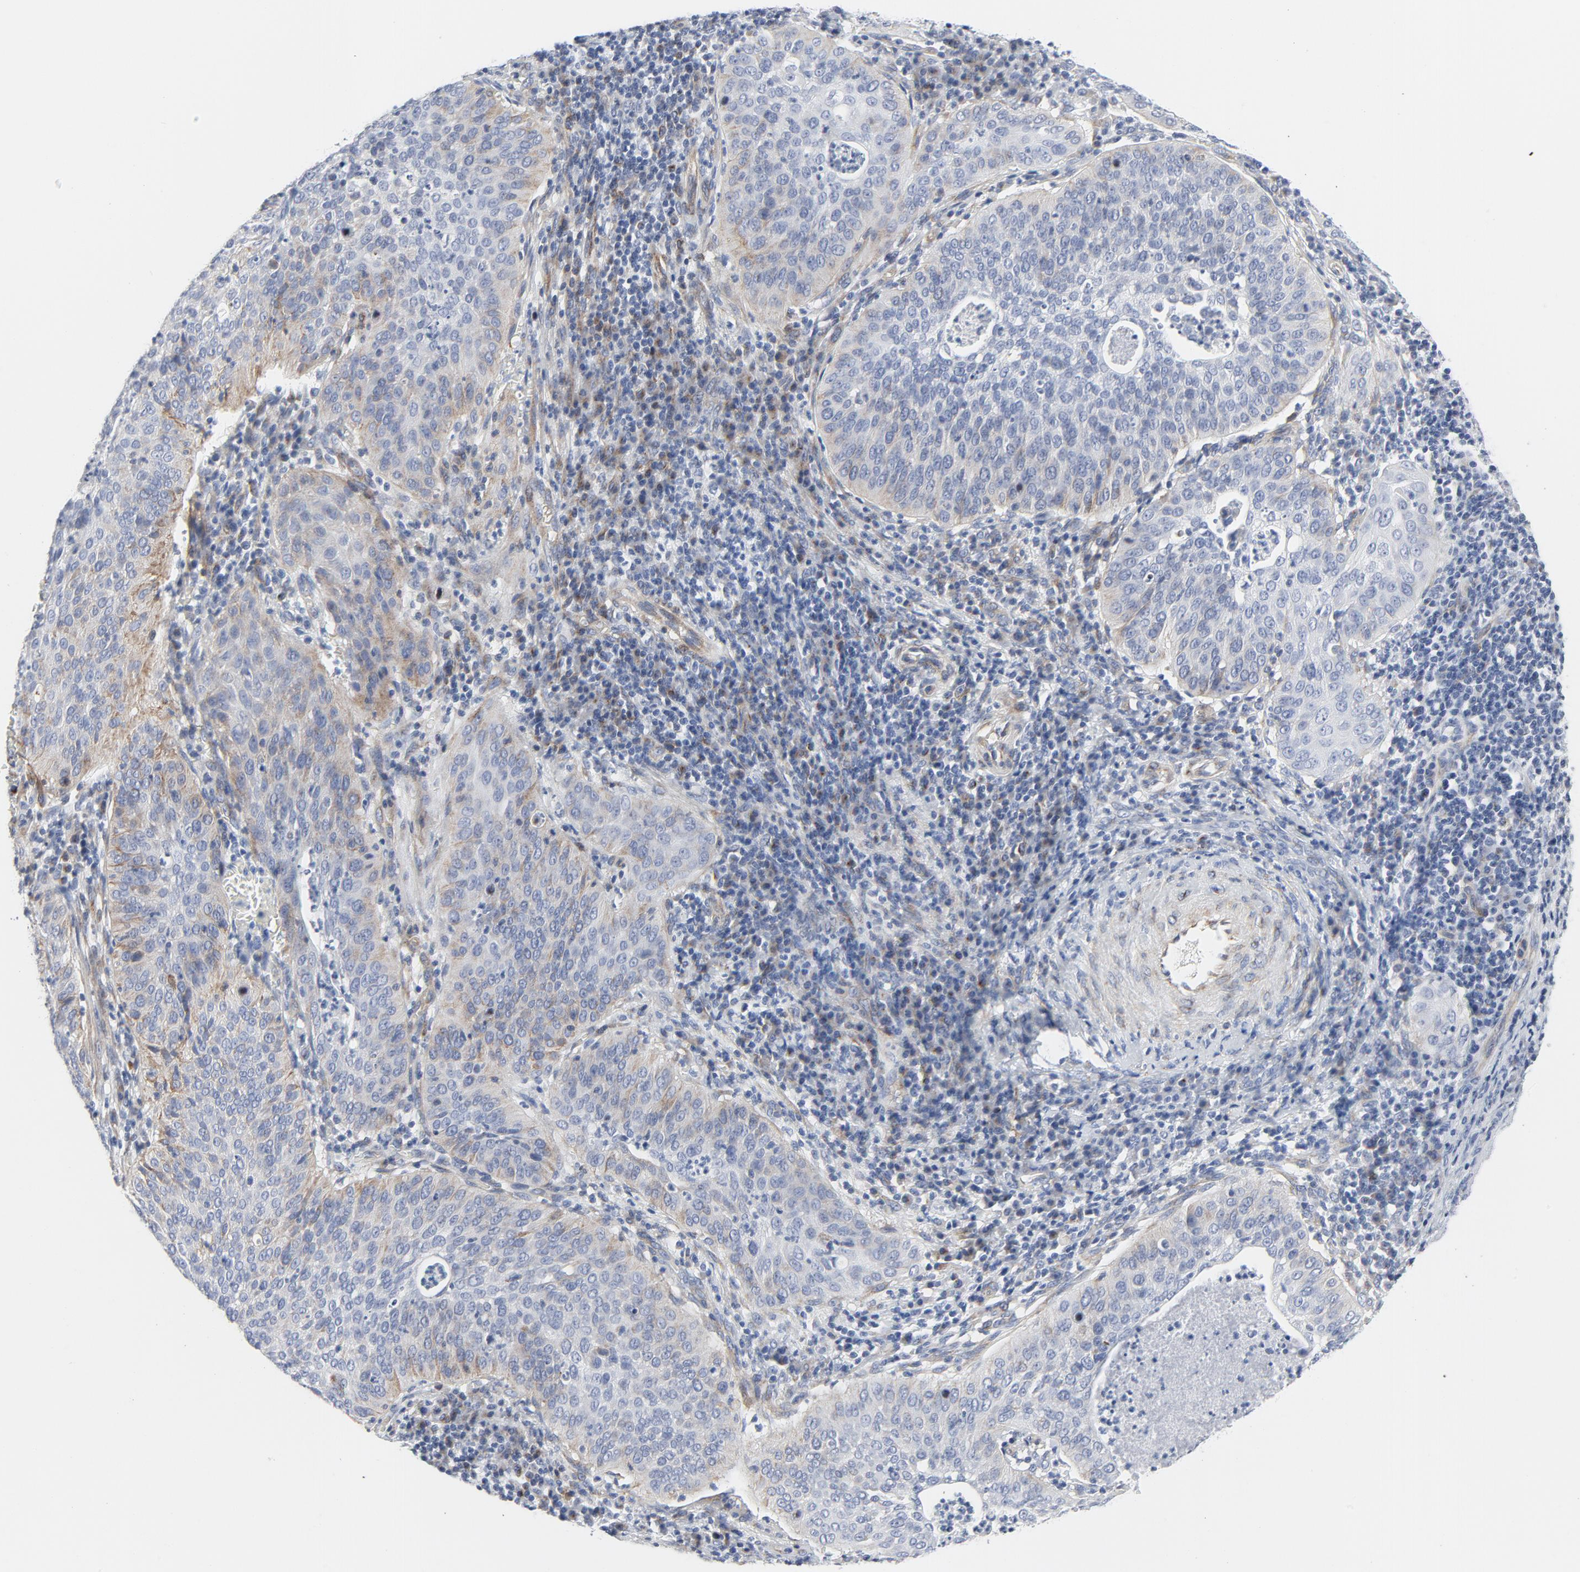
{"staining": {"intensity": "weak", "quantity": "<25%", "location": "cytoplasmic/membranous"}, "tissue": "cervical cancer", "cell_type": "Tumor cells", "image_type": "cancer", "snomed": [{"axis": "morphology", "description": "Squamous cell carcinoma, NOS"}, {"axis": "topography", "description": "Cervix"}], "caption": "Photomicrograph shows no significant protein expression in tumor cells of cervical cancer.", "gene": "TUBB1", "patient": {"sex": "female", "age": 39}}